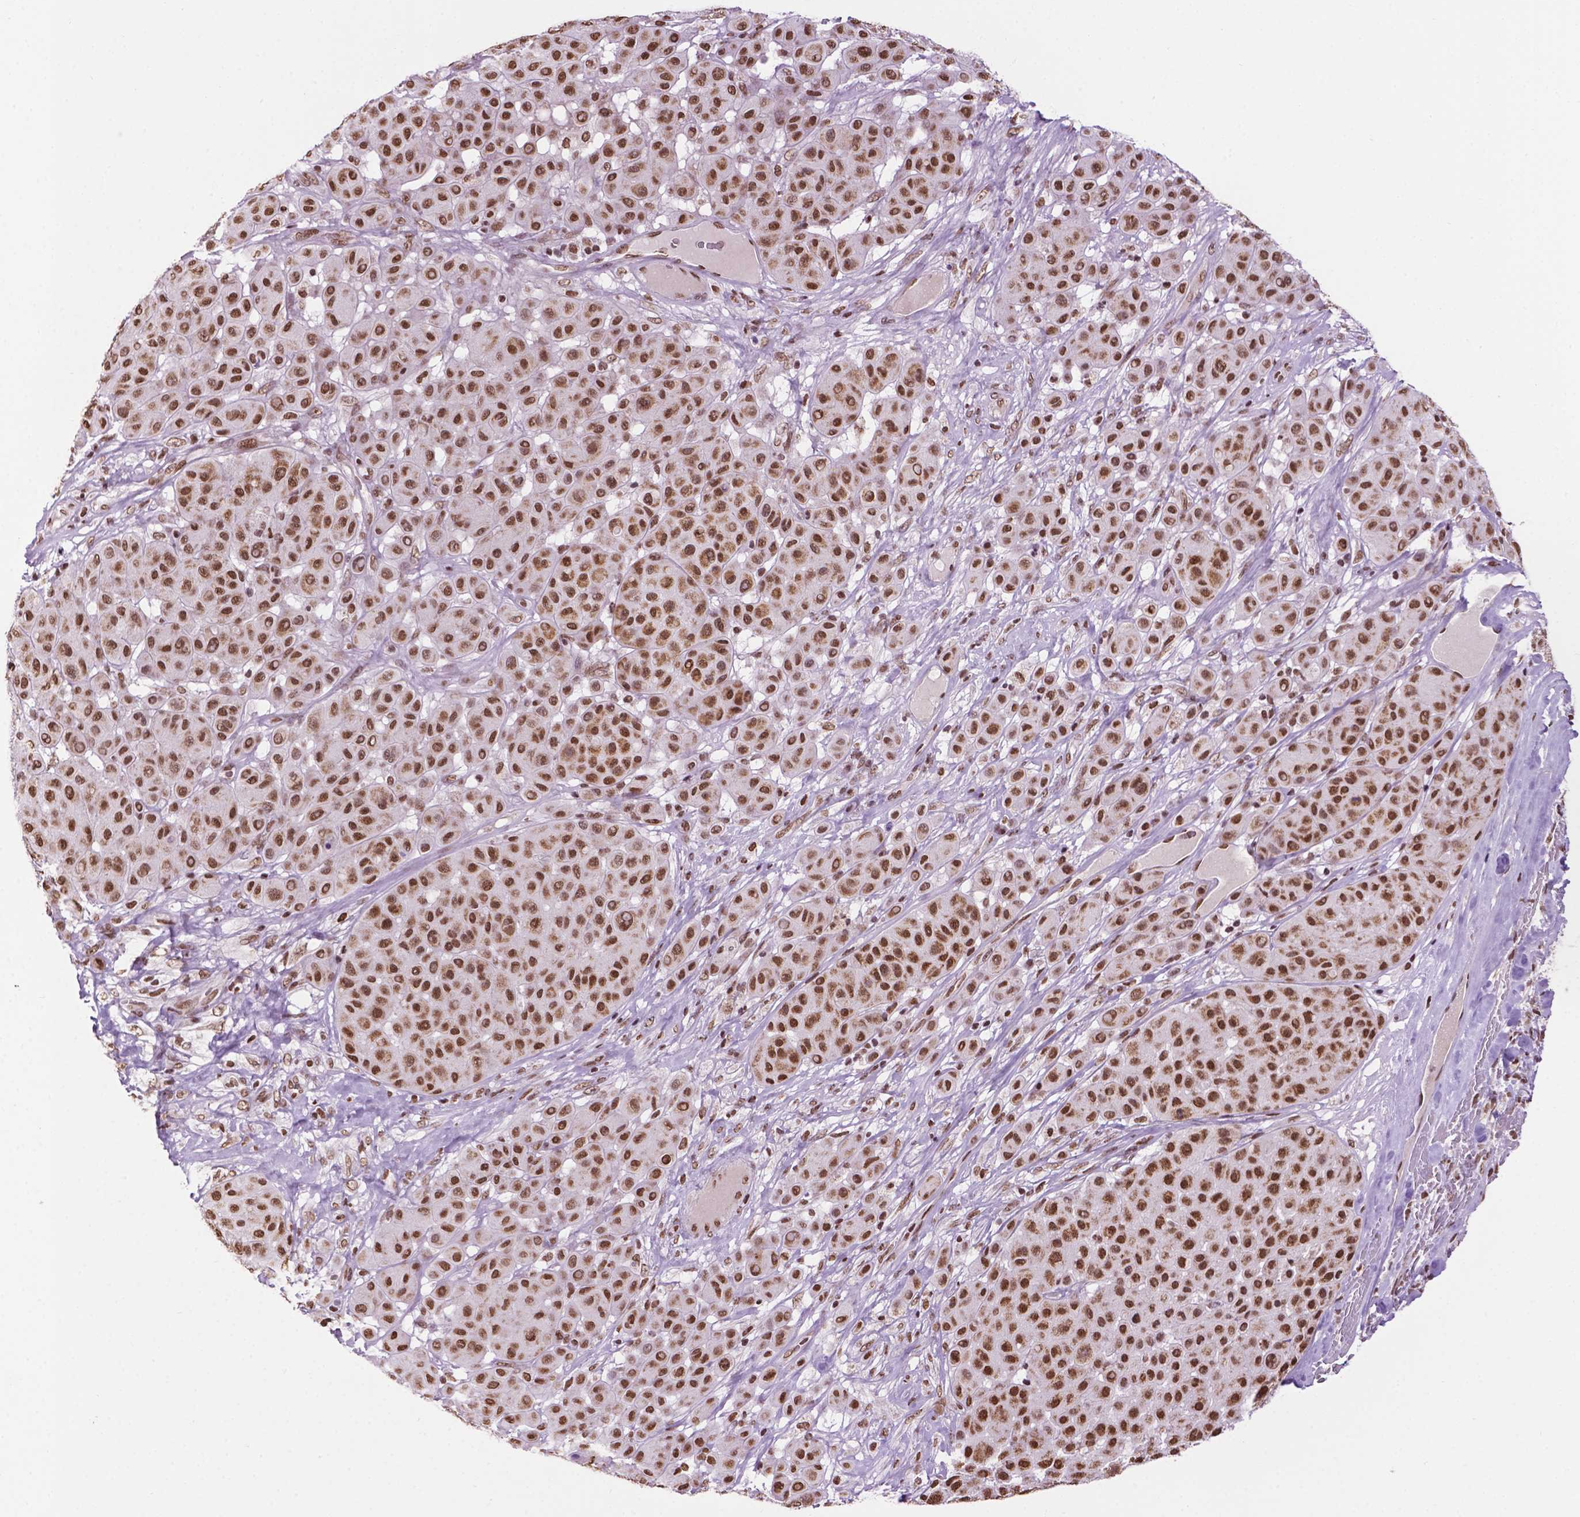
{"staining": {"intensity": "strong", "quantity": ">75%", "location": "nuclear"}, "tissue": "melanoma", "cell_type": "Tumor cells", "image_type": "cancer", "snomed": [{"axis": "morphology", "description": "Malignant melanoma, Metastatic site"}, {"axis": "topography", "description": "Smooth muscle"}], "caption": "A brown stain shows strong nuclear expression of a protein in human malignant melanoma (metastatic site) tumor cells.", "gene": "COL23A1", "patient": {"sex": "male", "age": 41}}